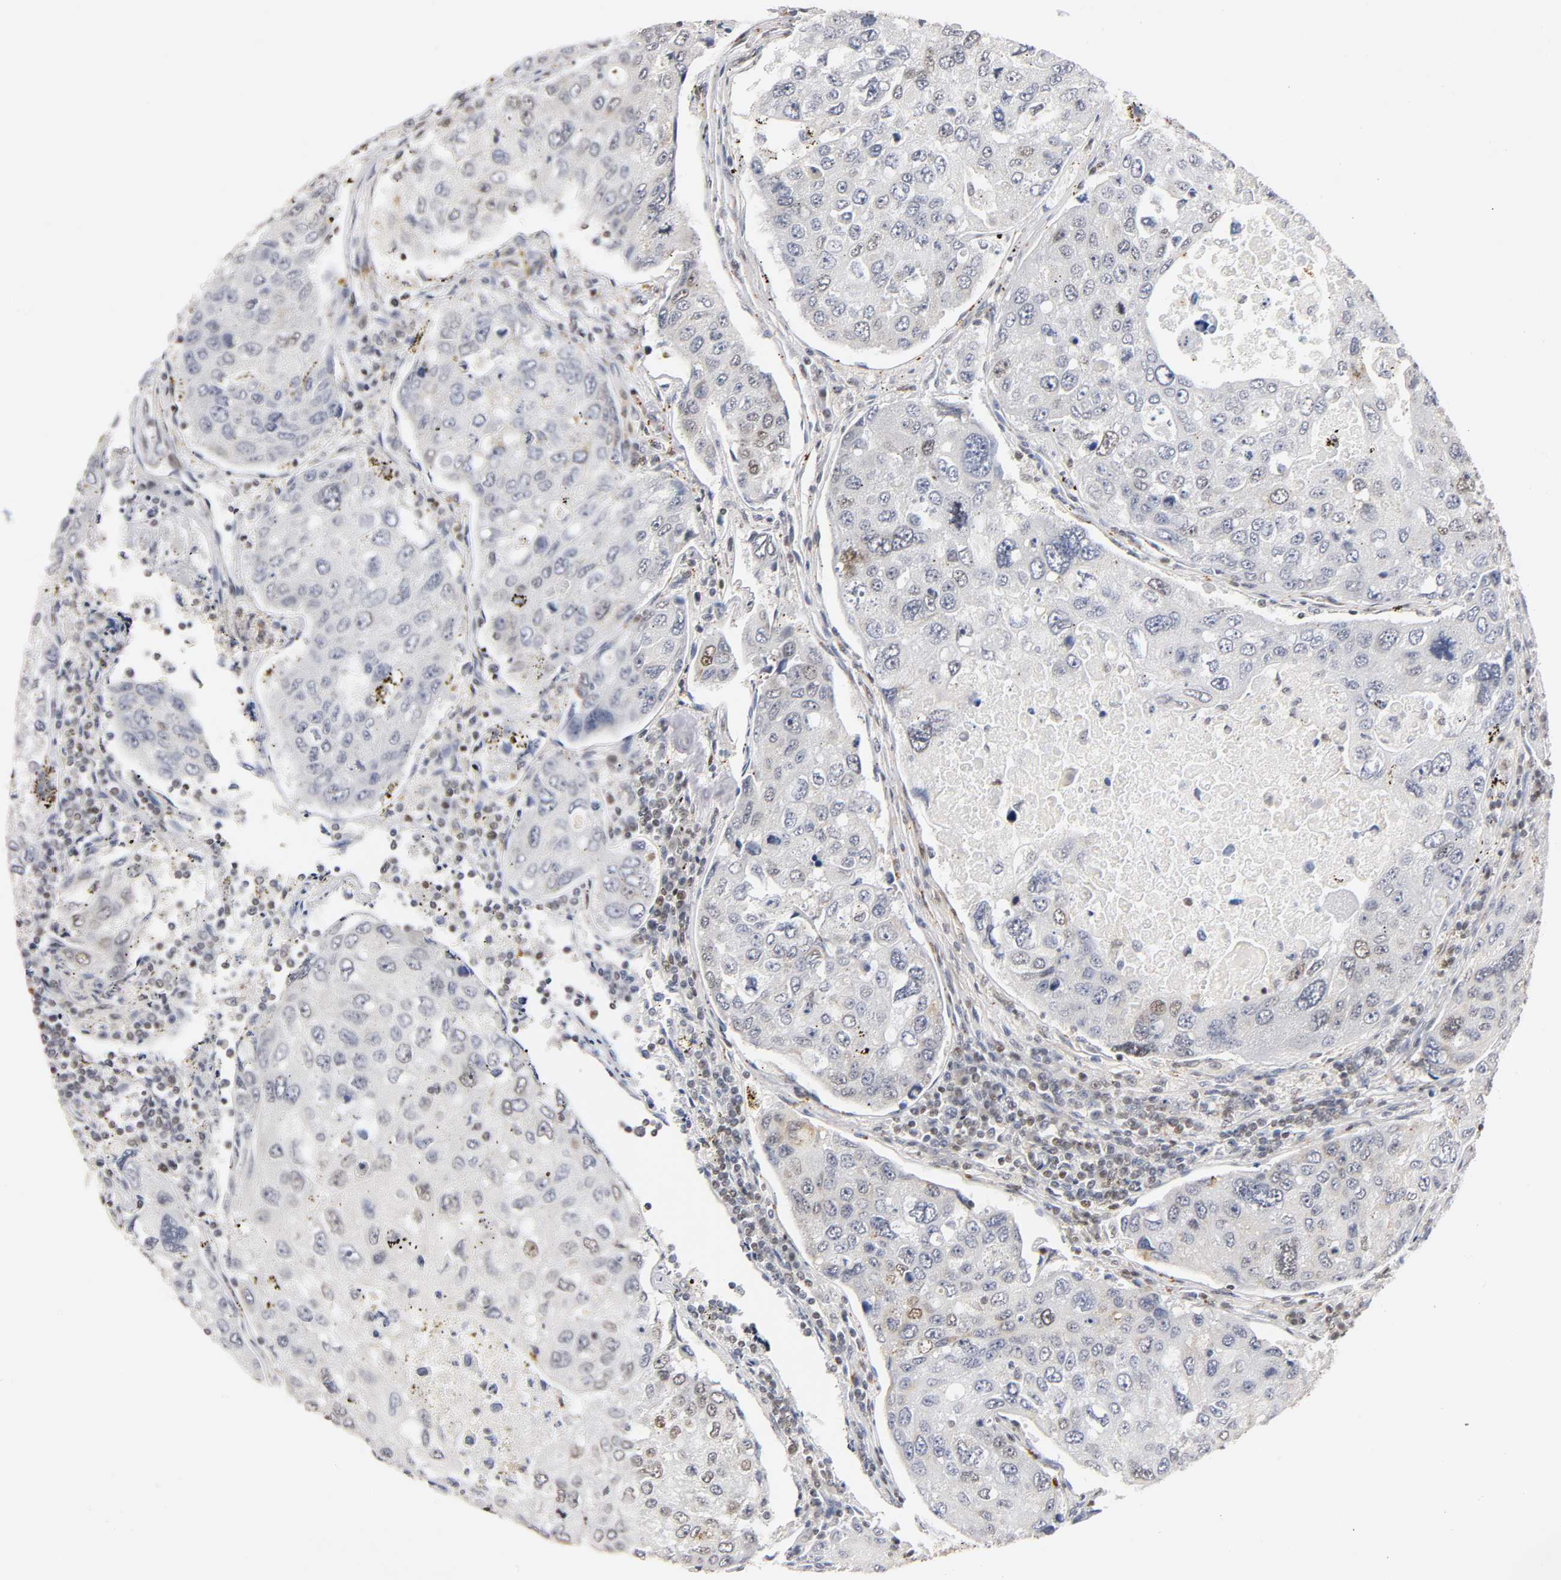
{"staining": {"intensity": "weak", "quantity": "<25%", "location": "nuclear"}, "tissue": "urothelial cancer", "cell_type": "Tumor cells", "image_type": "cancer", "snomed": [{"axis": "morphology", "description": "Urothelial carcinoma, High grade"}, {"axis": "topography", "description": "Lymph node"}, {"axis": "topography", "description": "Urinary bladder"}], "caption": "The immunohistochemistry image has no significant positivity in tumor cells of urothelial cancer tissue.", "gene": "RUNX1", "patient": {"sex": "male", "age": 51}}